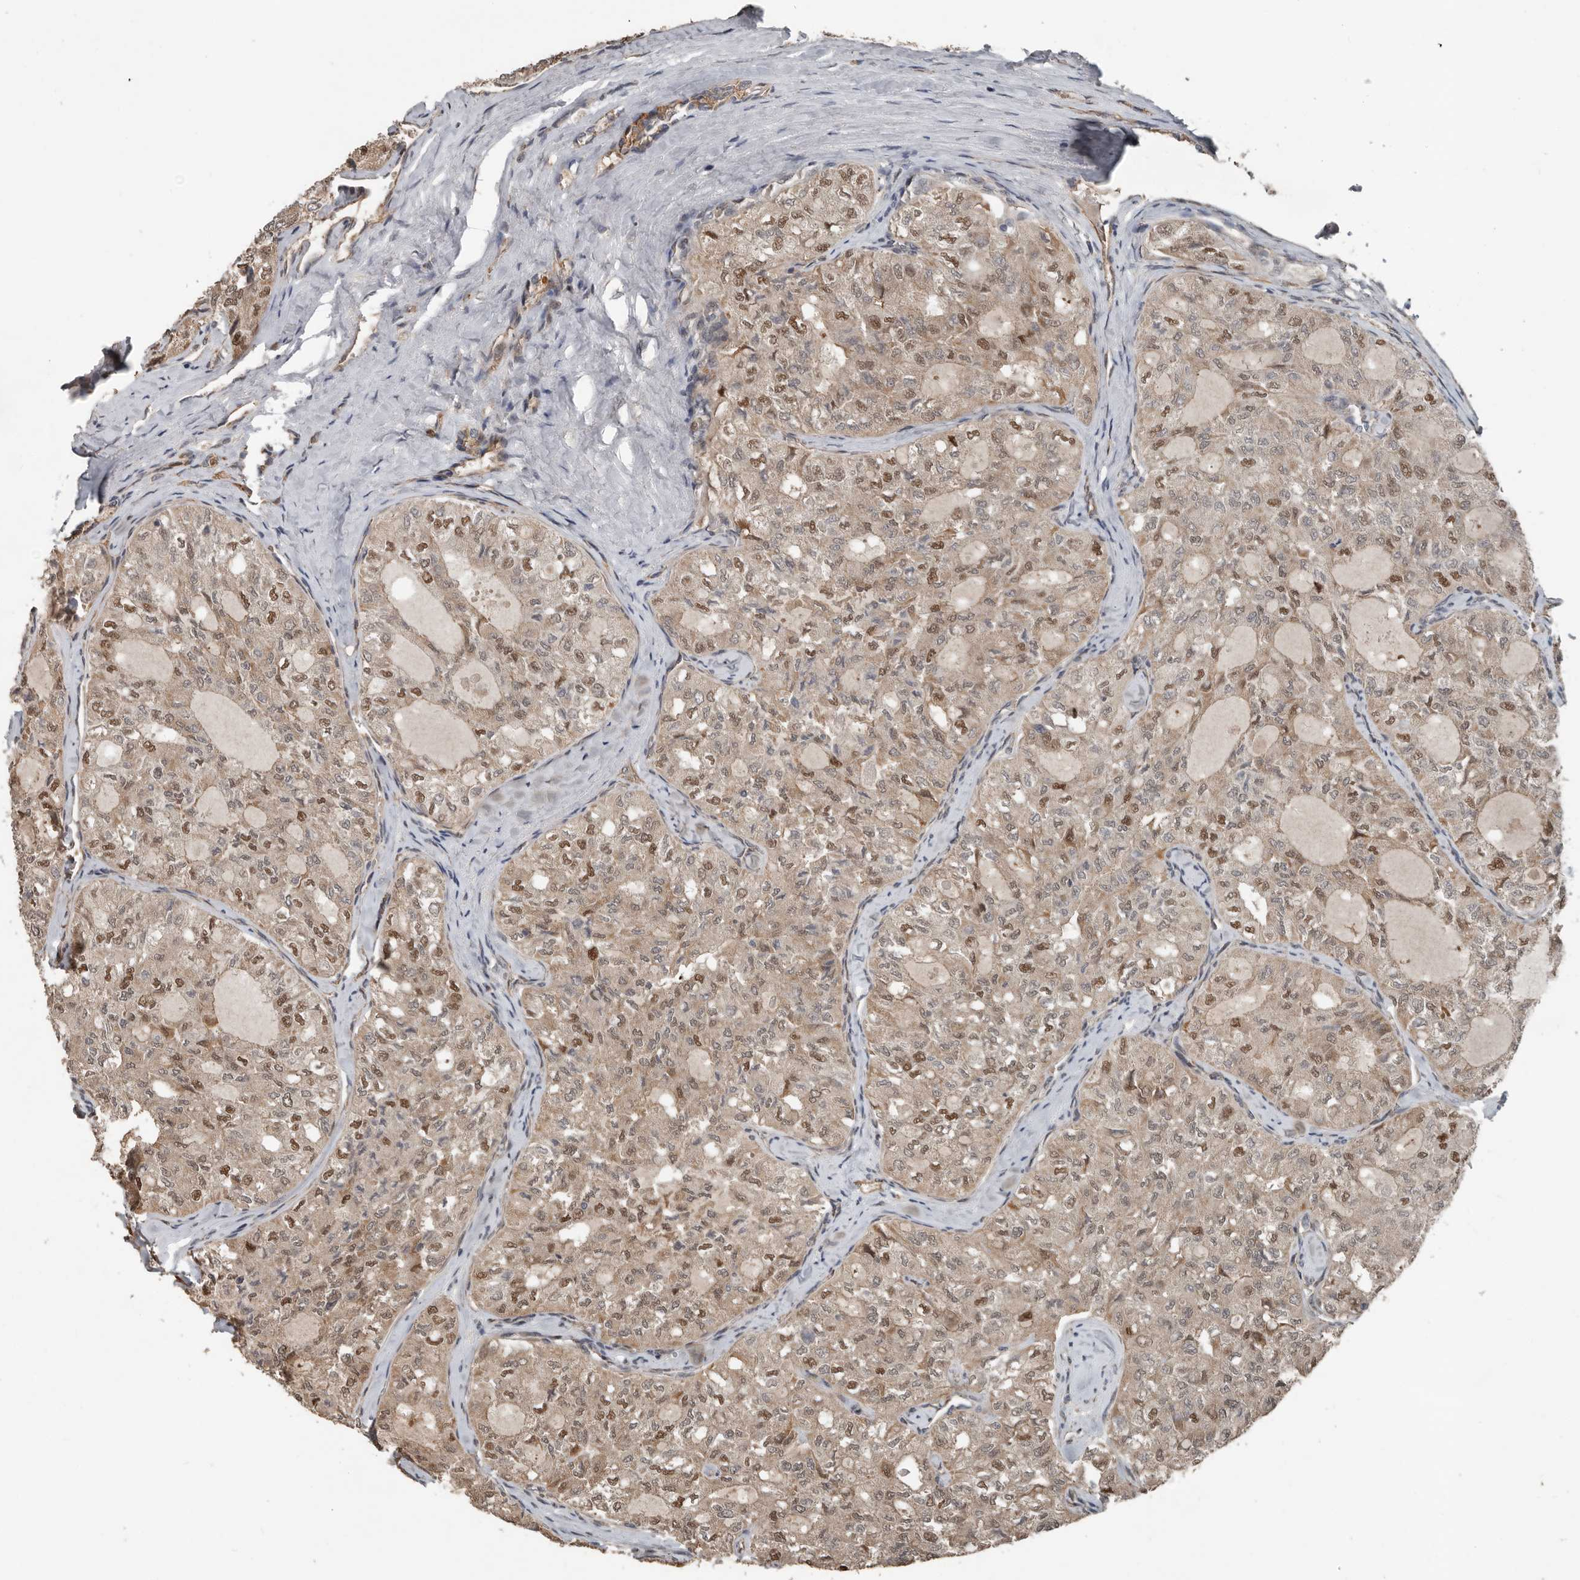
{"staining": {"intensity": "moderate", "quantity": ">75%", "location": "cytoplasmic/membranous,nuclear"}, "tissue": "thyroid cancer", "cell_type": "Tumor cells", "image_type": "cancer", "snomed": [{"axis": "morphology", "description": "Follicular adenoma carcinoma, NOS"}, {"axis": "topography", "description": "Thyroid gland"}], "caption": "Immunohistochemistry staining of follicular adenoma carcinoma (thyroid), which reveals medium levels of moderate cytoplasmic/membranous and nuclear expression in about >75% of tumor cells indicating moderate cytoplasmic/membranous and nuclear protein positivity. The staining was performed using DAB (brown) for protein detection and nuclei were counterstained in hematoxylin (blue).", "gene": "YOD1", "patient": {"sex": "male", "age": 75}}